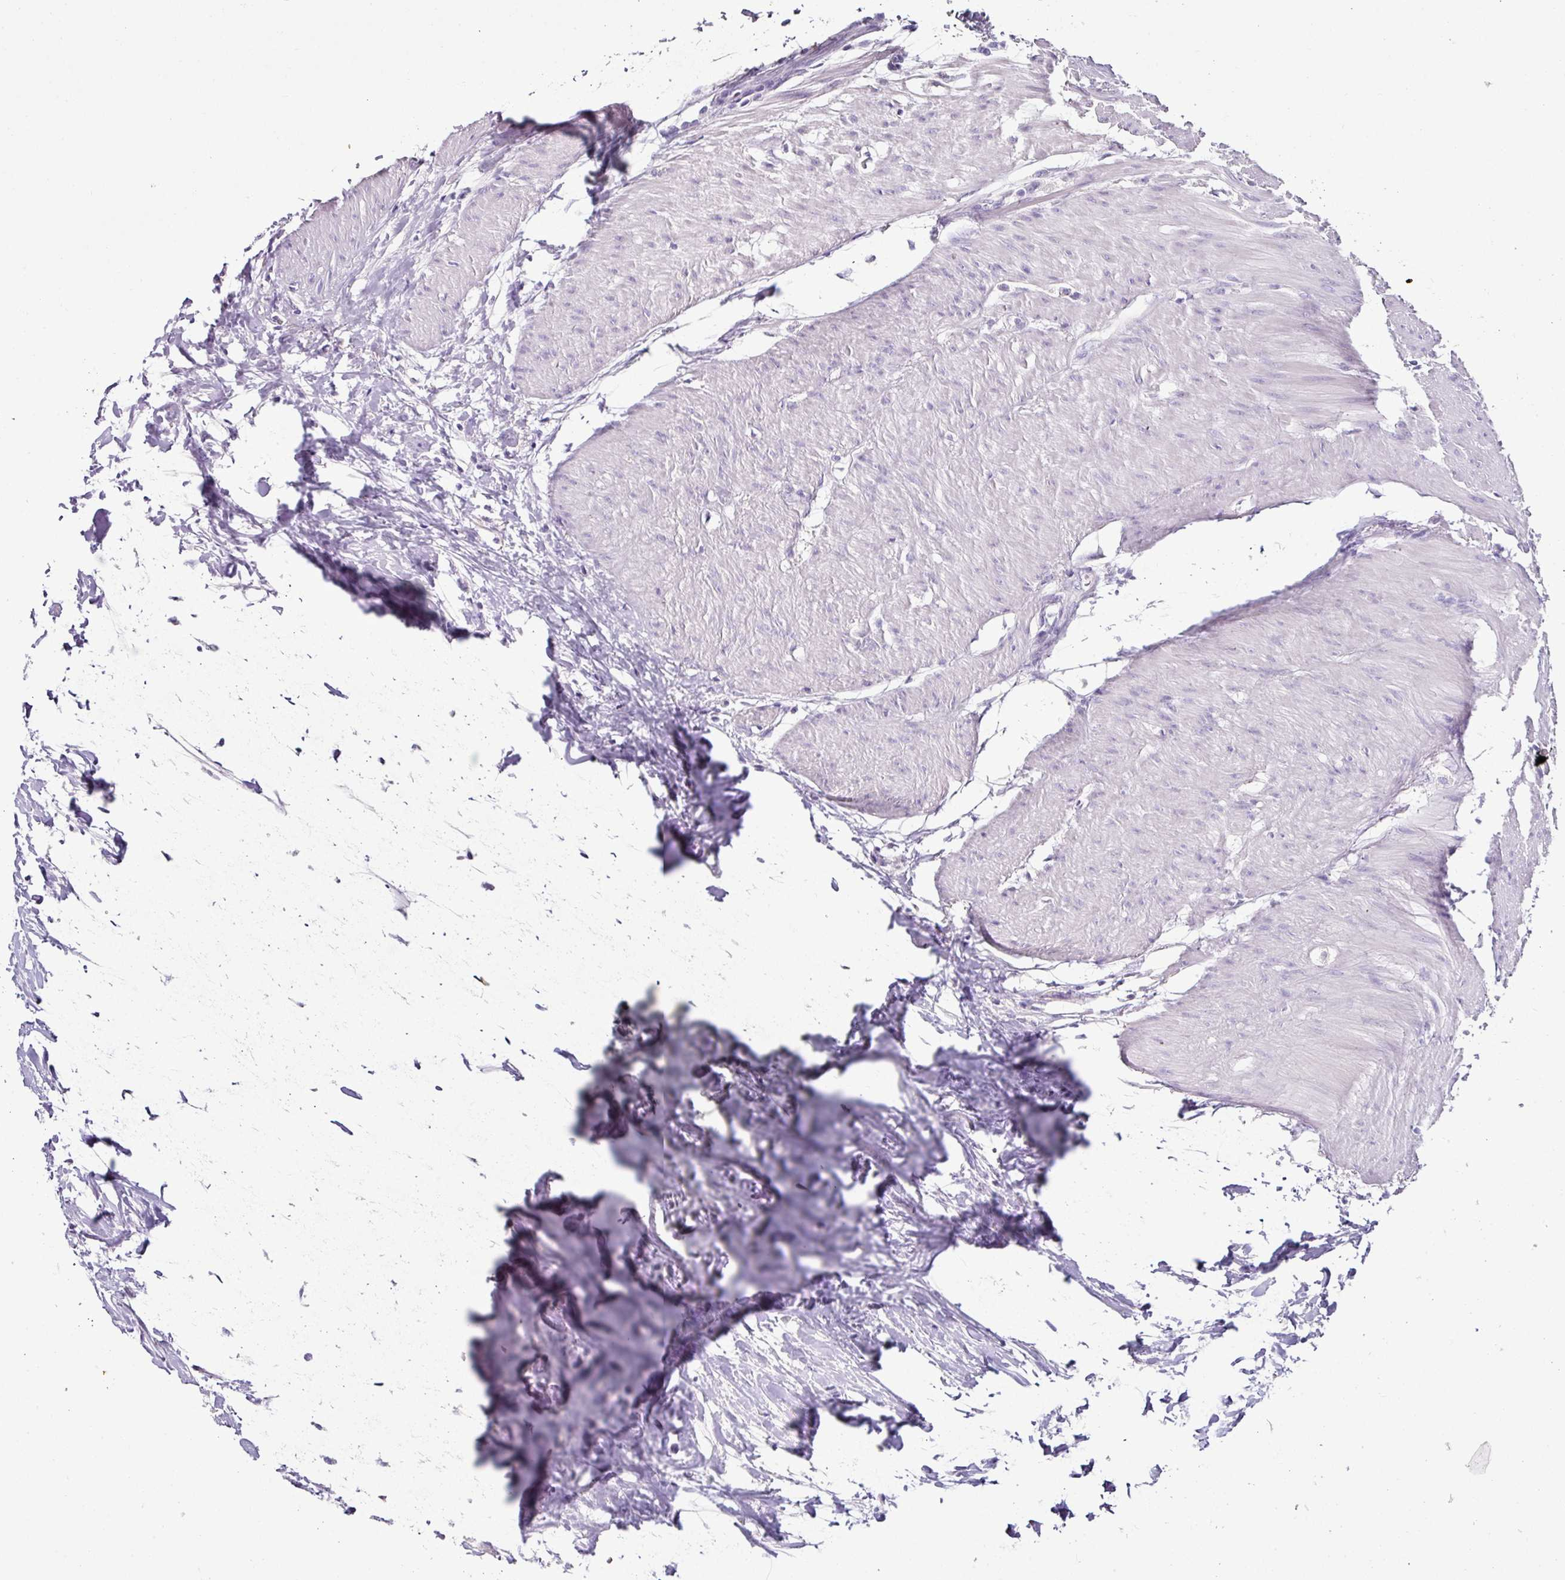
{"staining": {"intensity": "negative", "quantity": "none", "location": "none"}, "tissue": "colorectal cancer", "cell_type": "Tumor cells", "image_type": "cancer", "snomed": [{"axis": "morphology", "description": "Adenocarcinoma, NOS"}, {"axis": "topography", "description": "Colon"}], "caption": "Histopathology image shows no protein positivity in tumor cells of colorectal adenocarcinoma tissue. (Brightfield microscopy of DAB IHC at high magnification).", "gene": "GLP2R", "patient": {"sex": "female", "age": 57}}